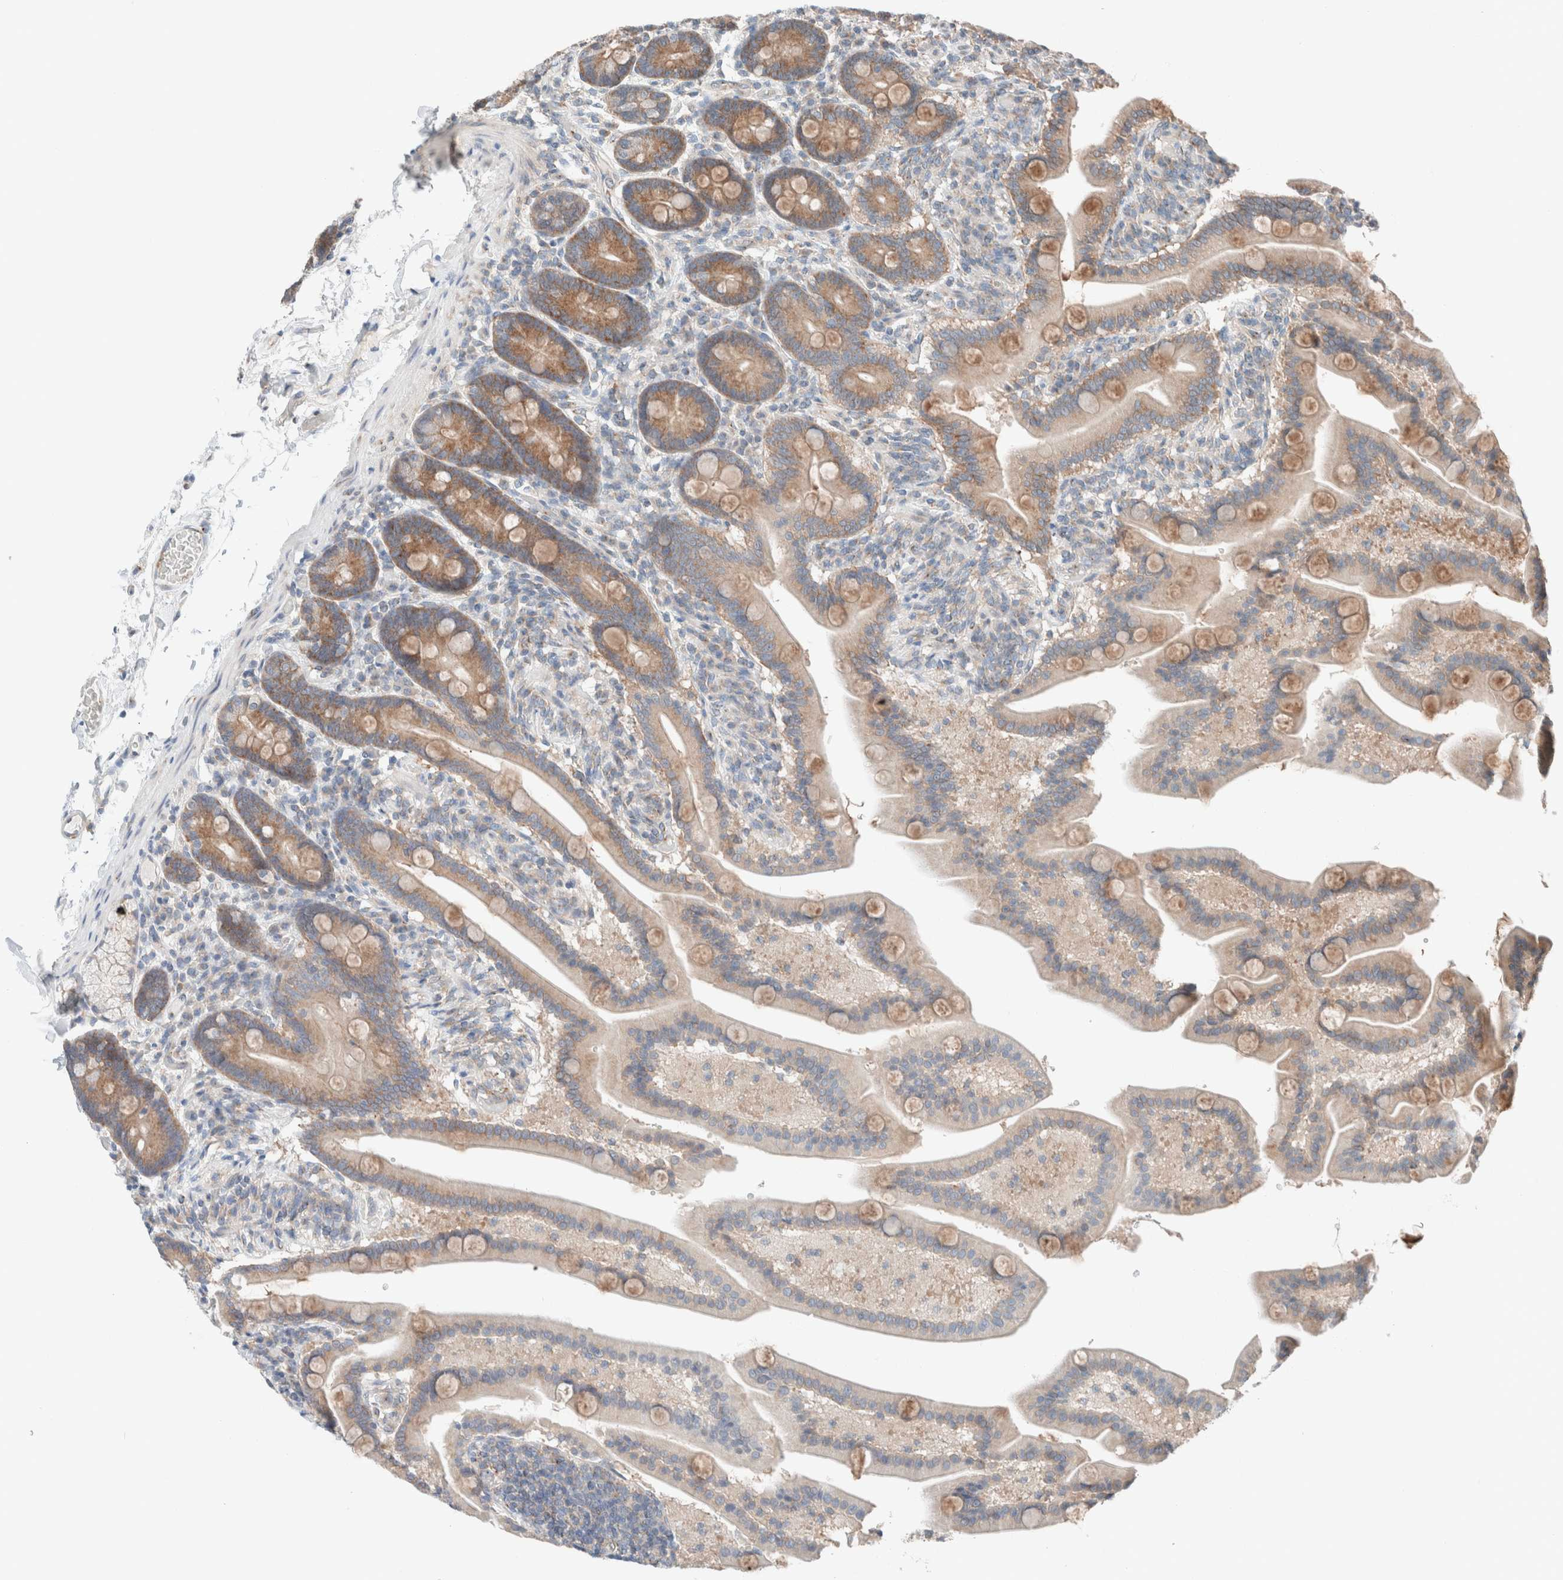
{"staining": {"intensity": "moderate", "quantity": ">75%", "location": "cytoplasmic/membranous"}, "tissue": "duodenum", "cell_type": "Glandular cells", "image_type": "normal", "snomed": [{"axis": "morphology", "description": "Normal tissue, NOS"}, {"axis": "topography", "description": "Duodenum"}], "caption": "A high-resolution histopathology image shows immunohistochemistry (IHC) staining of benign duodenum, which reveals moderate cytoplasmic/membranous positivity in about >75% of glandular cells.", "gene": "CASC3", "patient": {"sex": "male", "age": 54}}